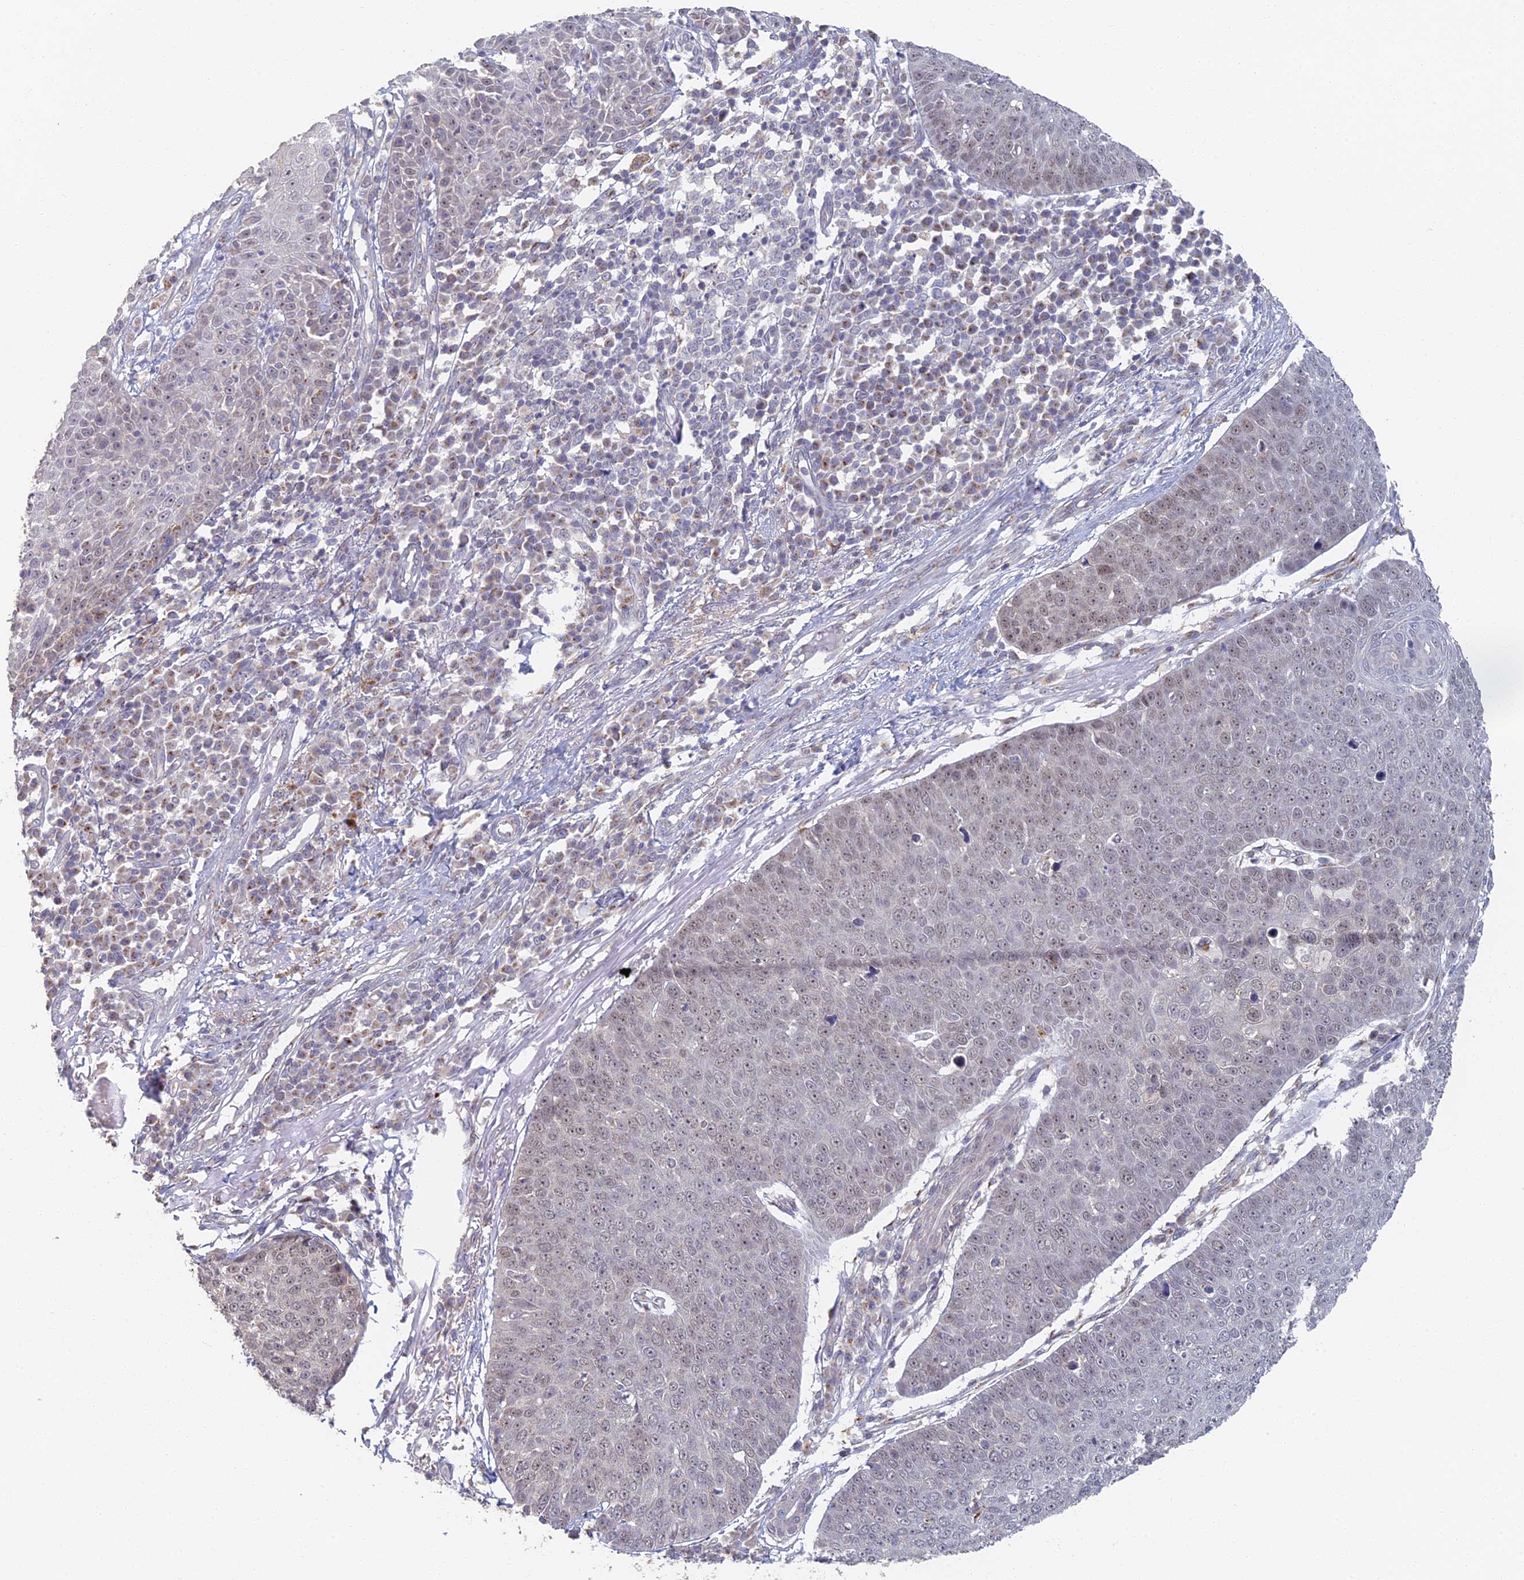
{"staining": {"intensity": "weak", "quantity": "25%-75%", "location": "cytoplasmic/membranous,nuclear"}, "tissue": "skin cancer", "cell_type": "Tumor cells", "image_type": "cancer", "snomed": [{"axis": "morphology", "description": "Squamous cell carcinoma, NOS"}, {"axis": "topography", "description": "Skin"}], "caption": "This image exhibits IHC staining of skin cancer, with low weak cytoplasmic/membranous and nuclear staining in approximately 25%-75% of tumor cells.", "gene": "GPATCH1", "patient": {"sex": "male", "age": 71}}